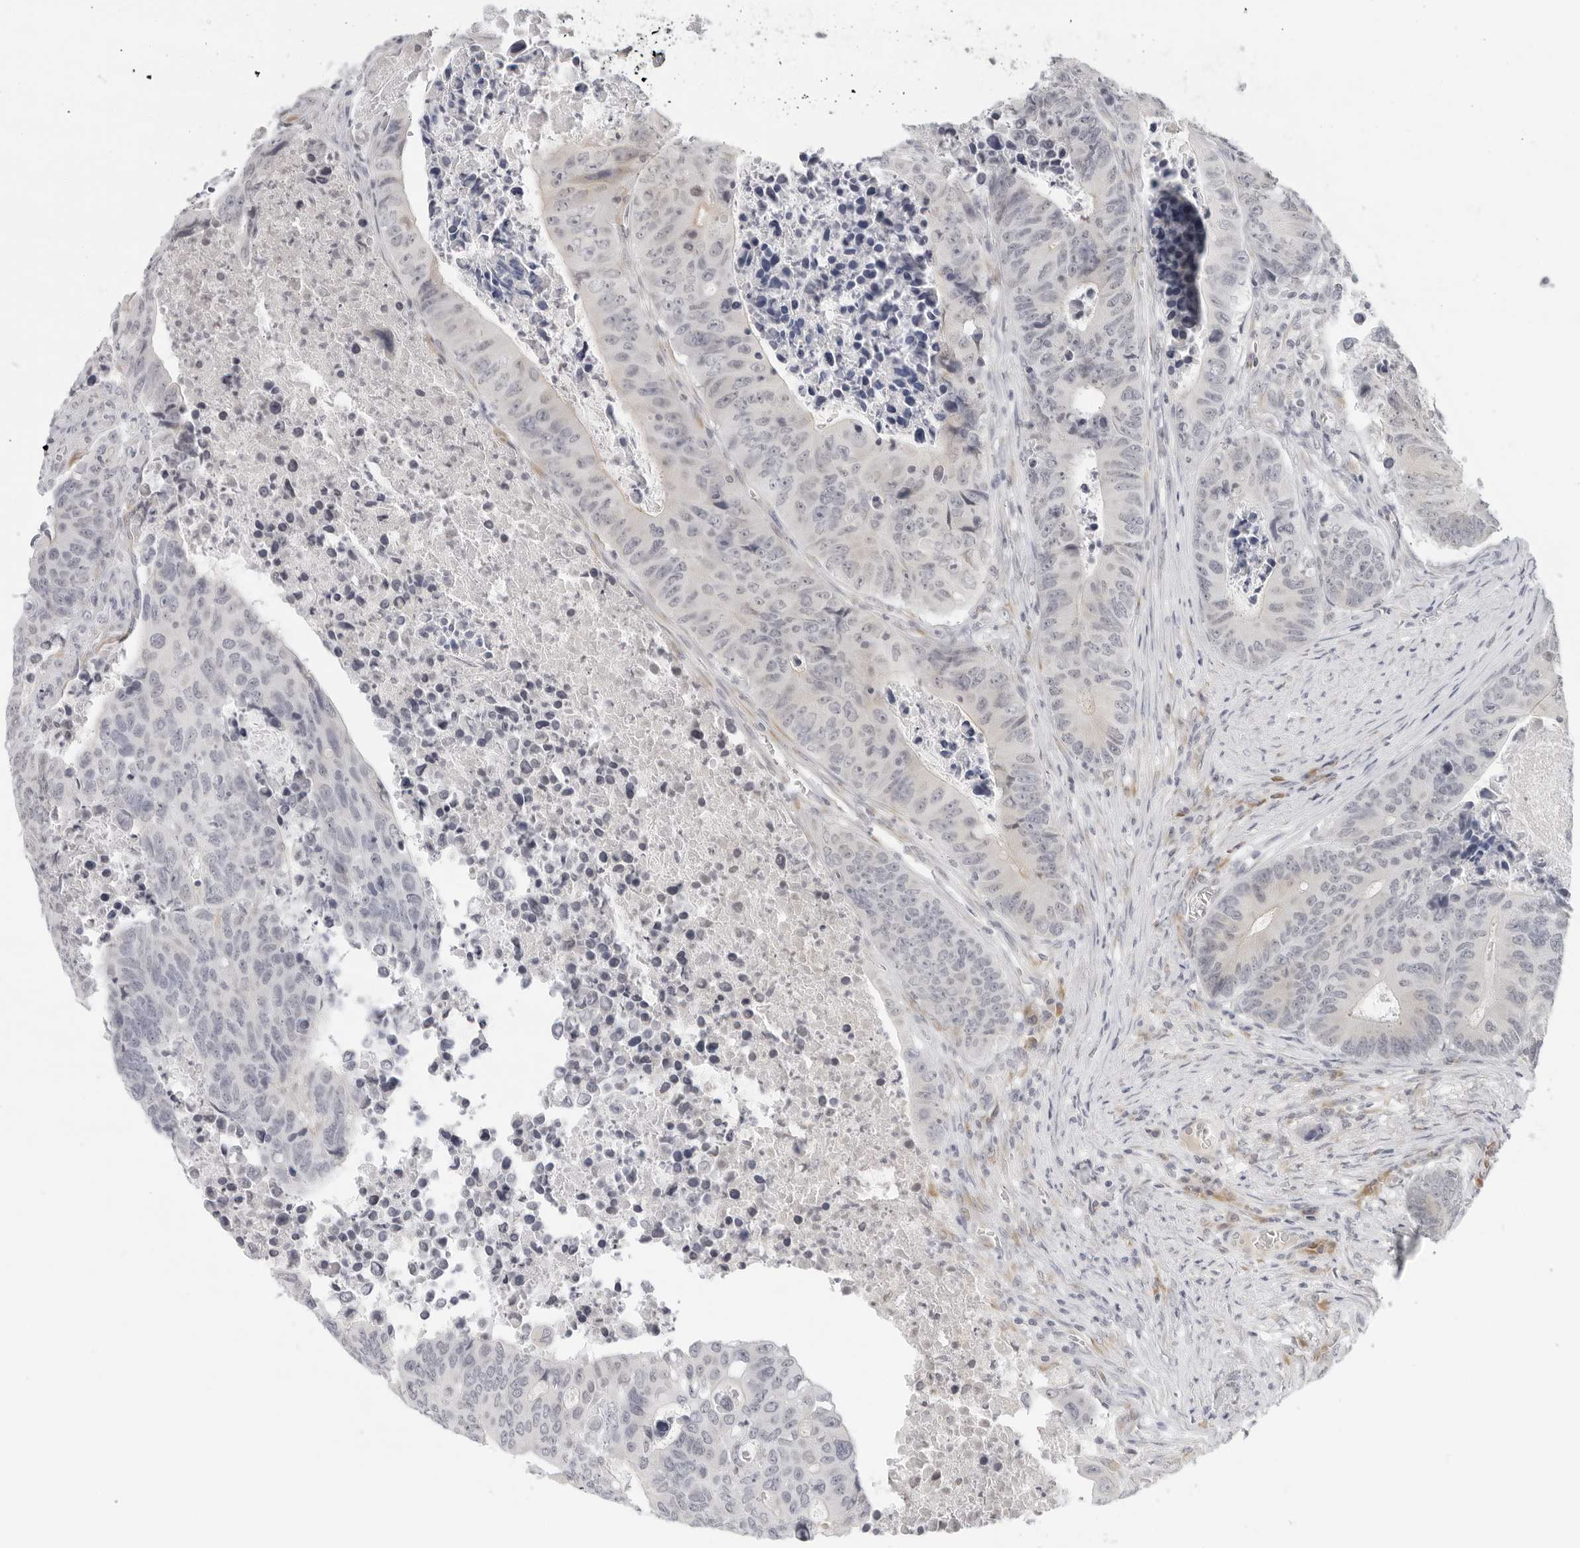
{"staining": {"intensity": "negative", "quantity": "none", "location": "none"}, "tissue": "colorectal cancer", "cell_type": "Tumor cells", "image_type": "cancer", "snomed": [{"axis": "morphology", "description": "Adenocarcinoma, NOS"}, {"axis": "topography", "description": "Colon"}], "caption": "This is a photomicrograph of IHC staining of colorectal cancer (adenocarcinoma), which shows no positivity in tumor cells.", "gene": "EDN2", "patient": {"sex": "male", "age": 87}}